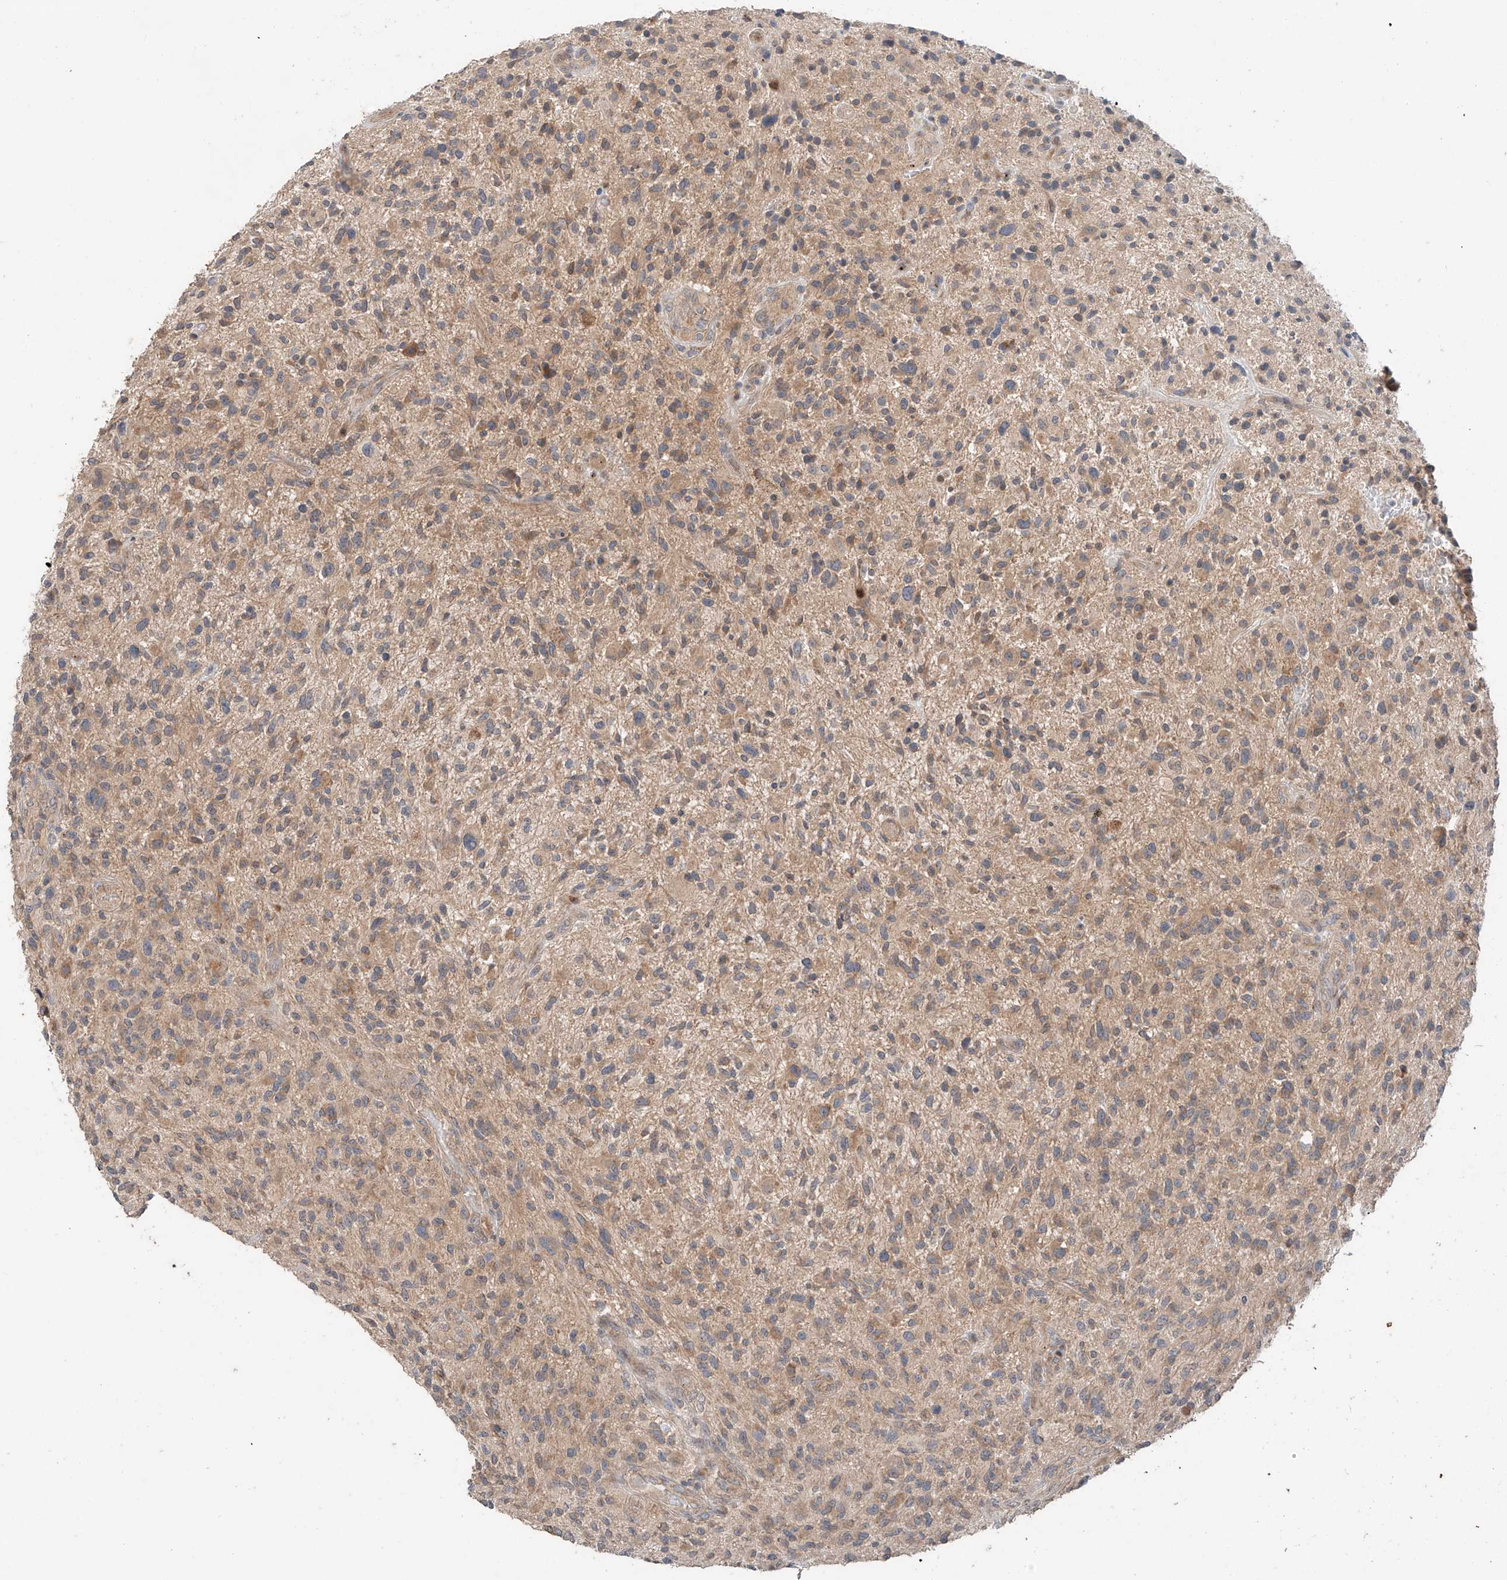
{"staining": {"intensity": "moderate", "quantity": ">75%", "location": "cytoplasmic/membranous"}, "tissue": "glioma", "cell_type": "Tumor cells", "image_type": "cancer", "snomed": [{"axis": "morphology", "description": "Glioma, malignant, High grade"}, {"axis": "topography", "description": "Brain"}], "caption": "Glioma stained with a protein marker reveals moderate staining in tumor cells.", "gene": "XPNPEP1", "patient": {"sex": "male", "age": 47}}